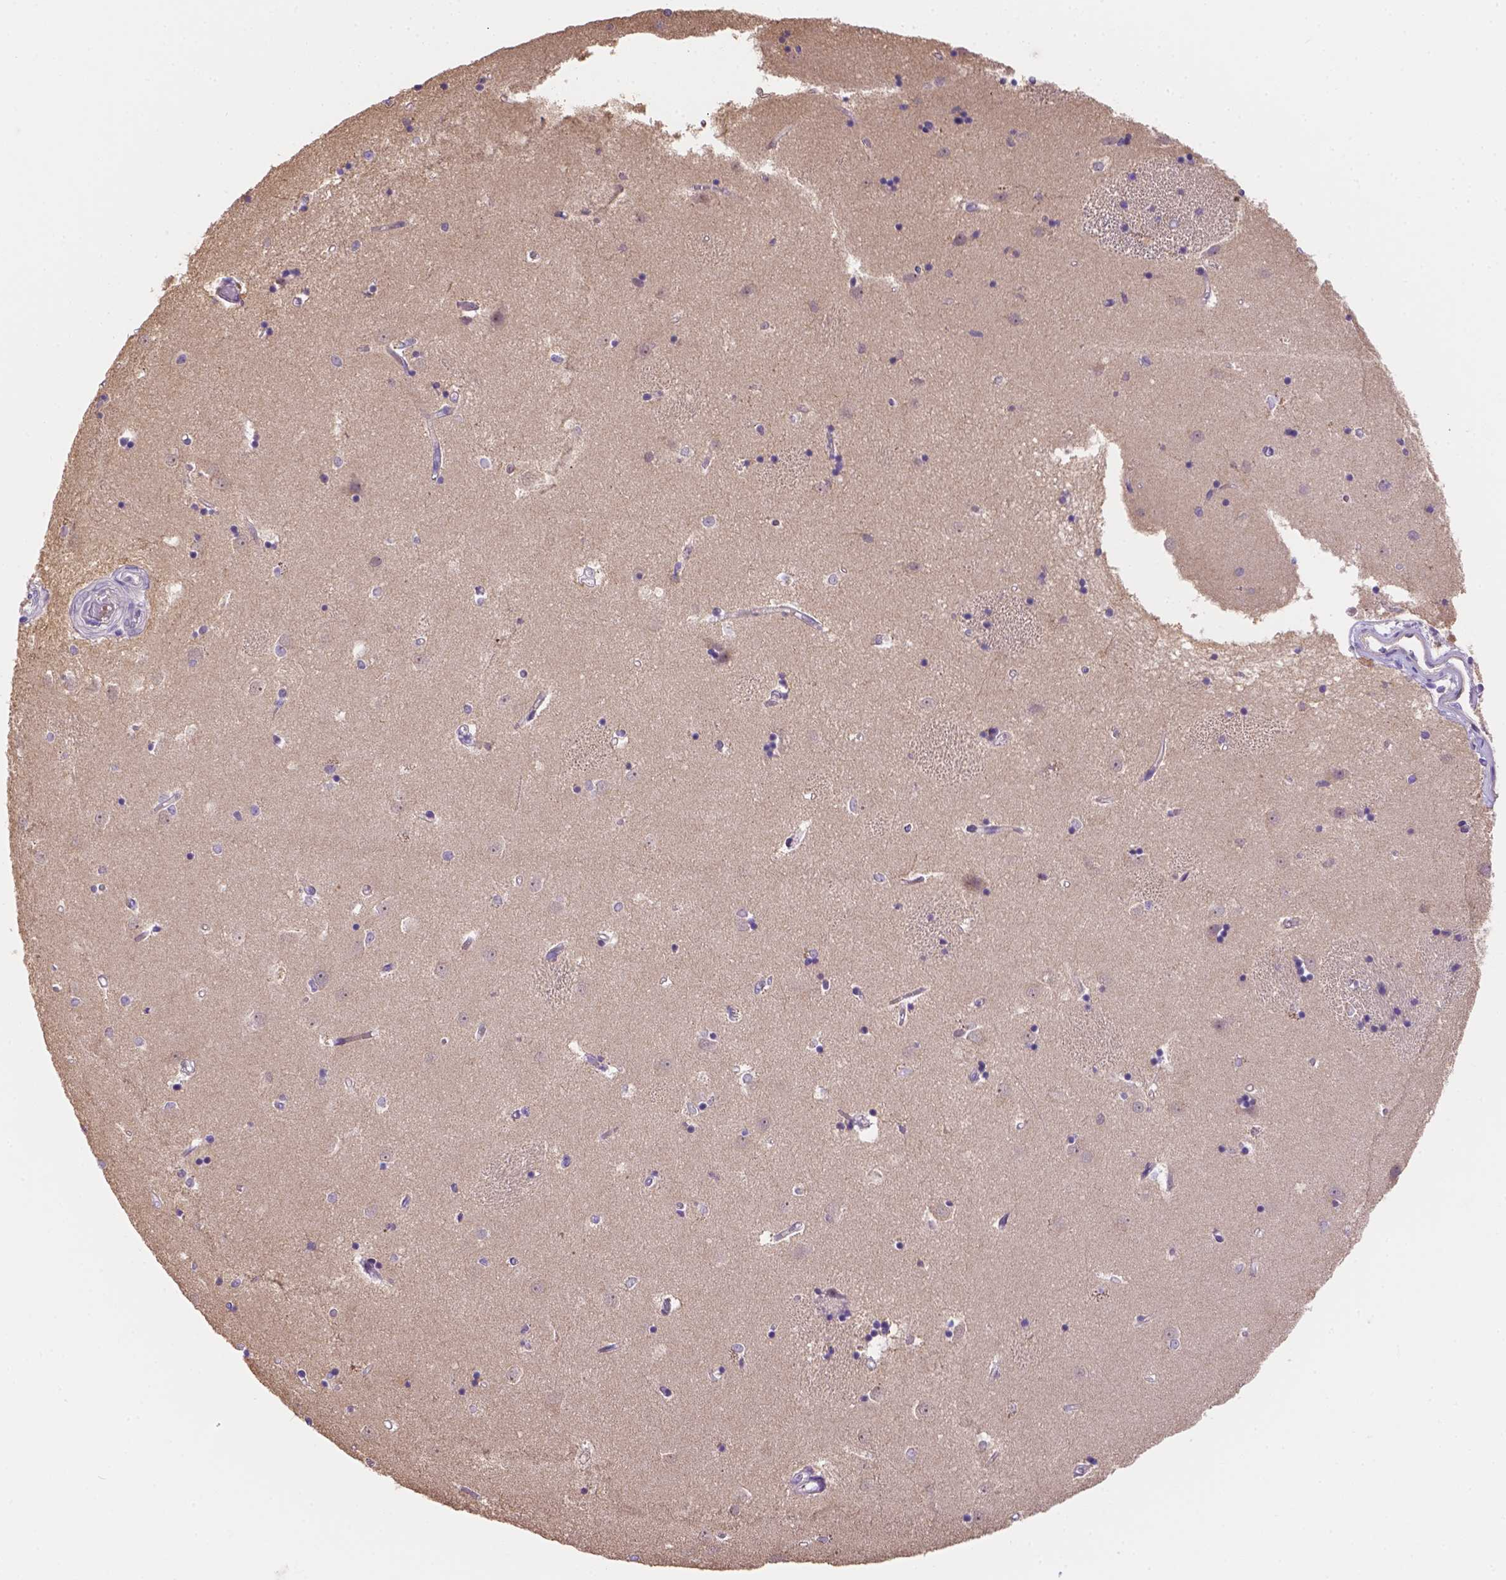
{"staining": {"intensity": "negative", "quantity": "none", "location": "none"}, "tissue": "caudate", "cell_type": "Glial cells", "image_type": "normal", "snomed": [{"axis": "morphology", "description": "Normal tissue, NOS"}, {"axis": "topography", "description": "Lateral ventricle wall"}], "caption": "Immunohistochemical staining of benign caudate reveals no significant staining in glial cells. Brightfield microscopy of immunohistochemistry (IHC) stained with DAB (brown) and hematoxylin (blue), captured at high magnification.", "gene": "NXPE2", "patient": {"sex": "male", "age": 54}}